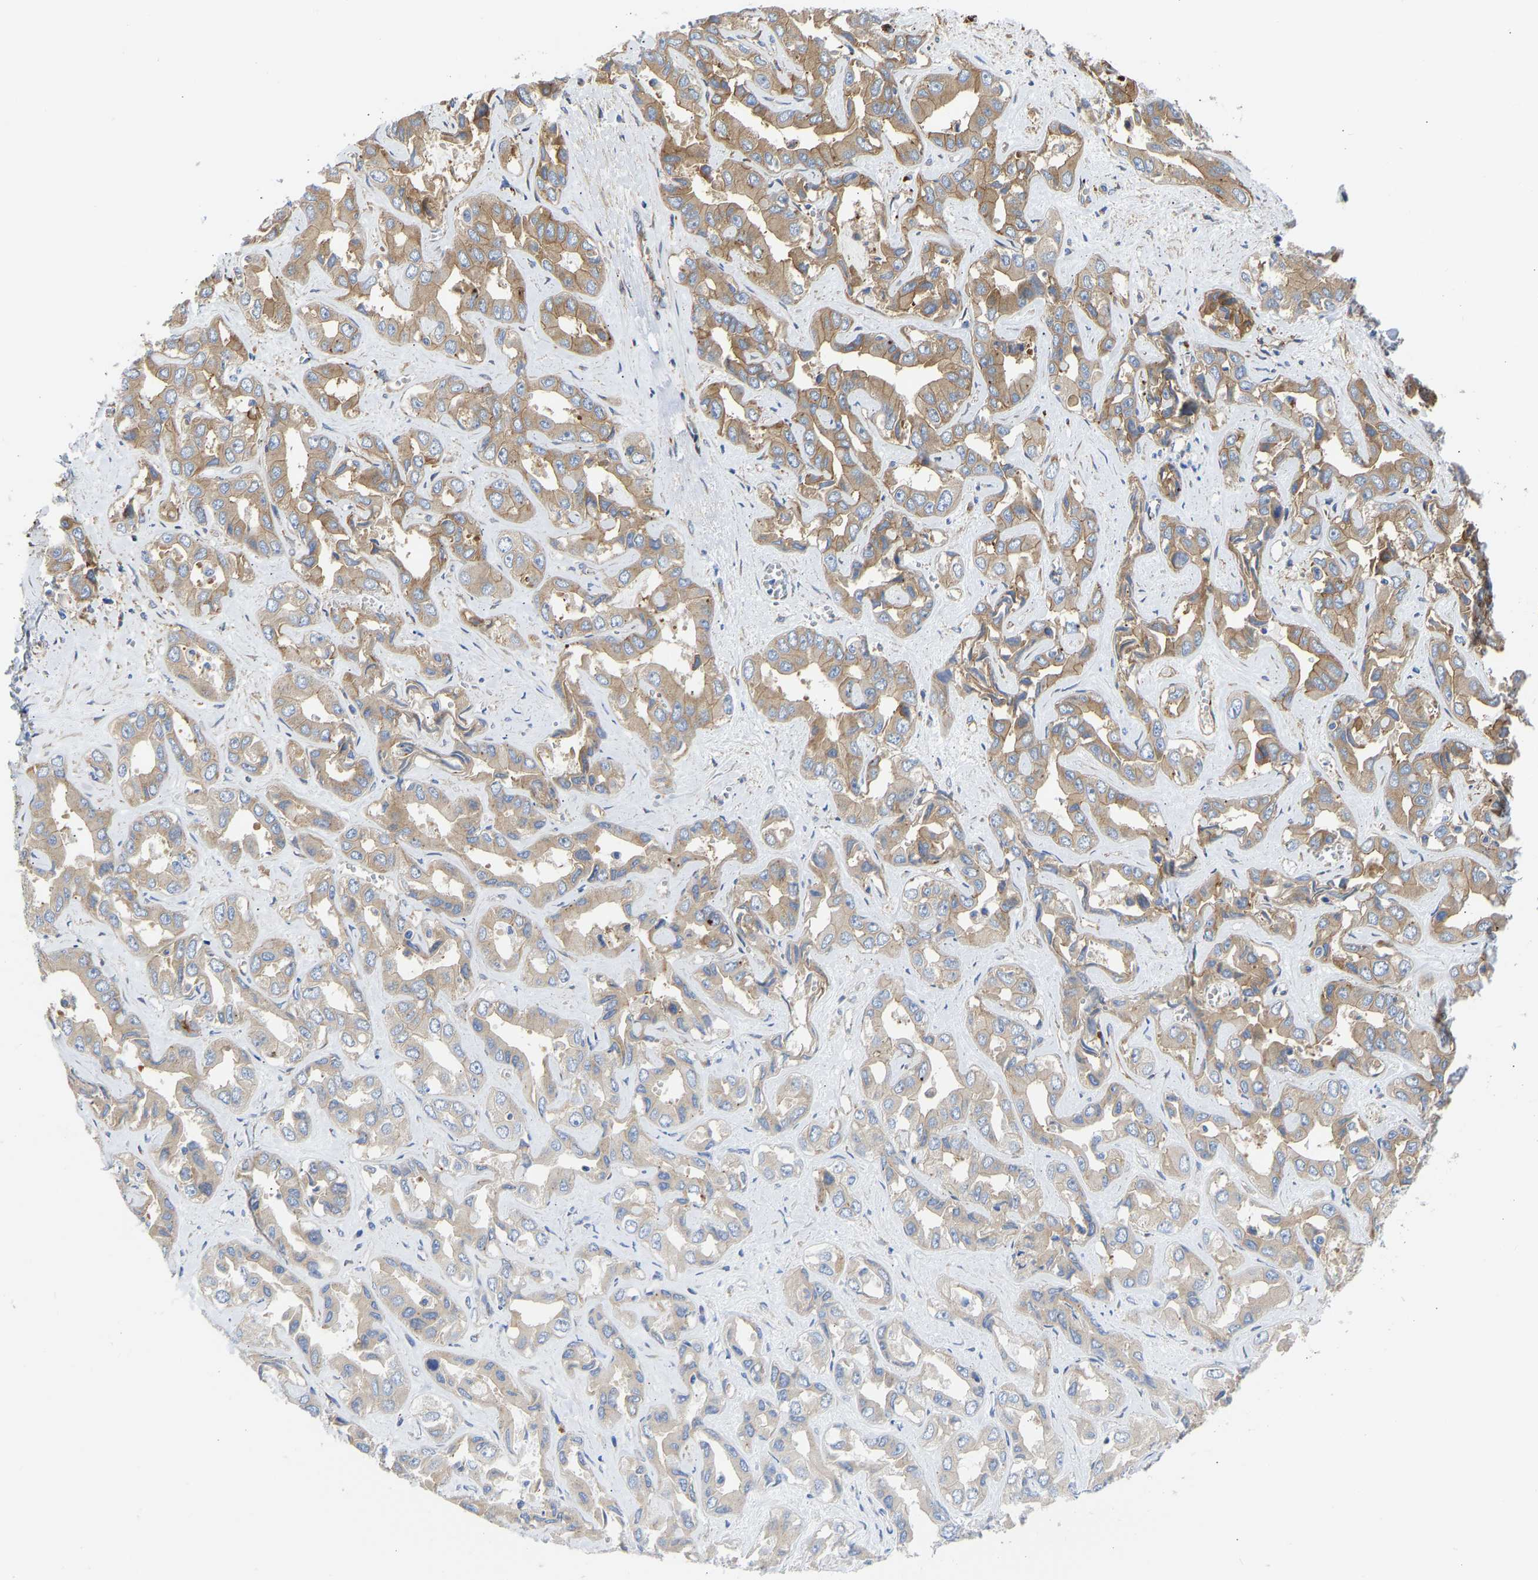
{"staining": {"intensity": "moderate", "quantity": ">75%", "location": "cytoplasmic/membranous"}, "tissue": "liver cancer", "cell_type": "Tumor cells", "image_type": "cancer", "snomed": [{"axis": "morphology", "description": "Cholangiocarcinoma"}, {"axis": "topography", "description": "Liver"}], "caption": "Immunohistochemical staining of human liver cancer (cholangiocarcinoma) displays medium levels of moderate cytoplasmic/membranous protein expression in about >75% of tumor cells.", "gene": "MYO1C", "patient": {"sex": "female", "age": 52}}